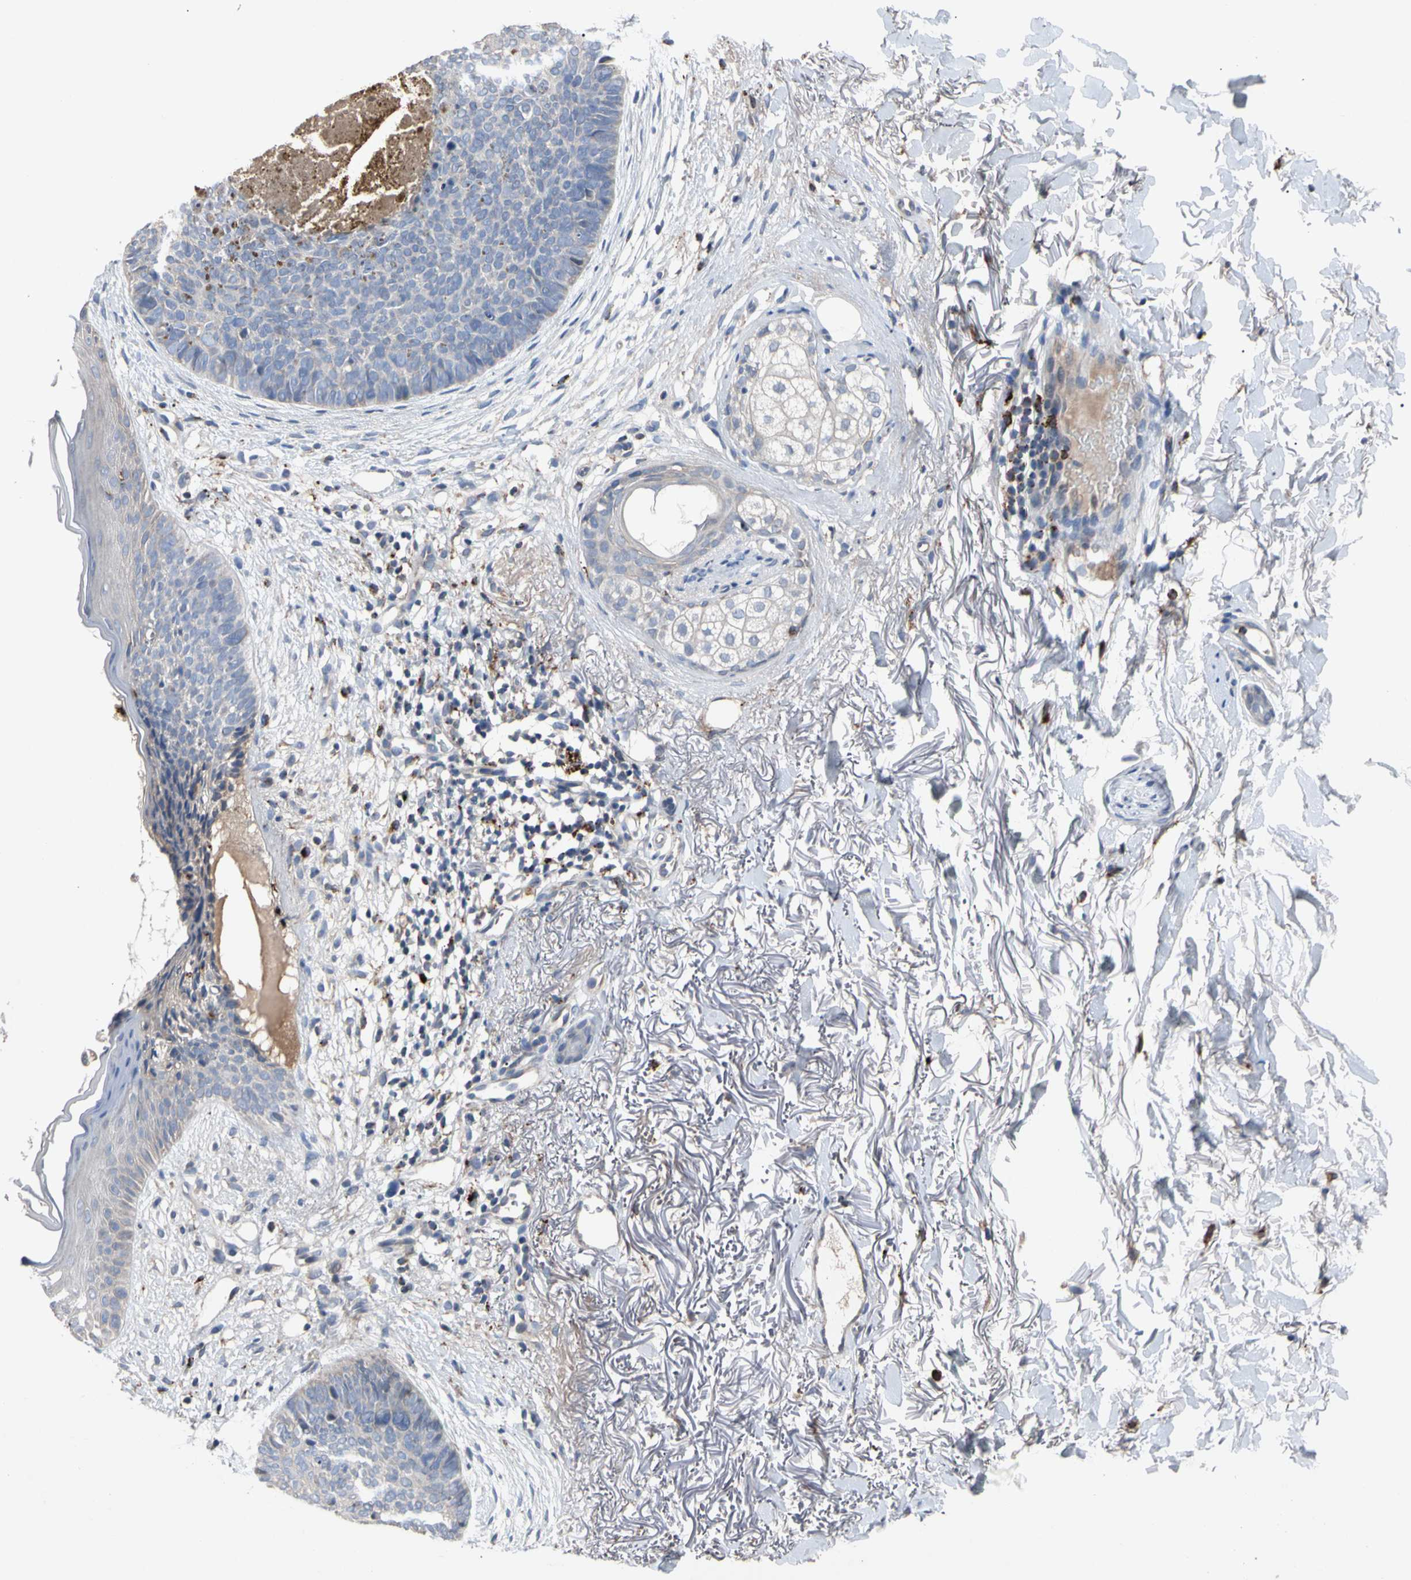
{"staining": {"intensity": "negative", "quantity": "none", "location": "none"}, "tissue": "skin cancer", "cell_type": "Tumor cells", "image_type": "cancer", "snomed": [{"axis": "morphology", "description": "Basal cell carcinoma"}, {"axis": "topography", "description": "Skin"}], "caption": "Immunohistochemical staining of skin cancer (basal cell carcinoma) displays no significant expression in tumor cells. Brightfield microscopy of IHC stained with DAB (3,3'-diaminobenzidine) (brown) and hematoxylin (blue), captured at high magnification.", "gene": "ADA2", "patient": {"sex": "female", "age": 70}}